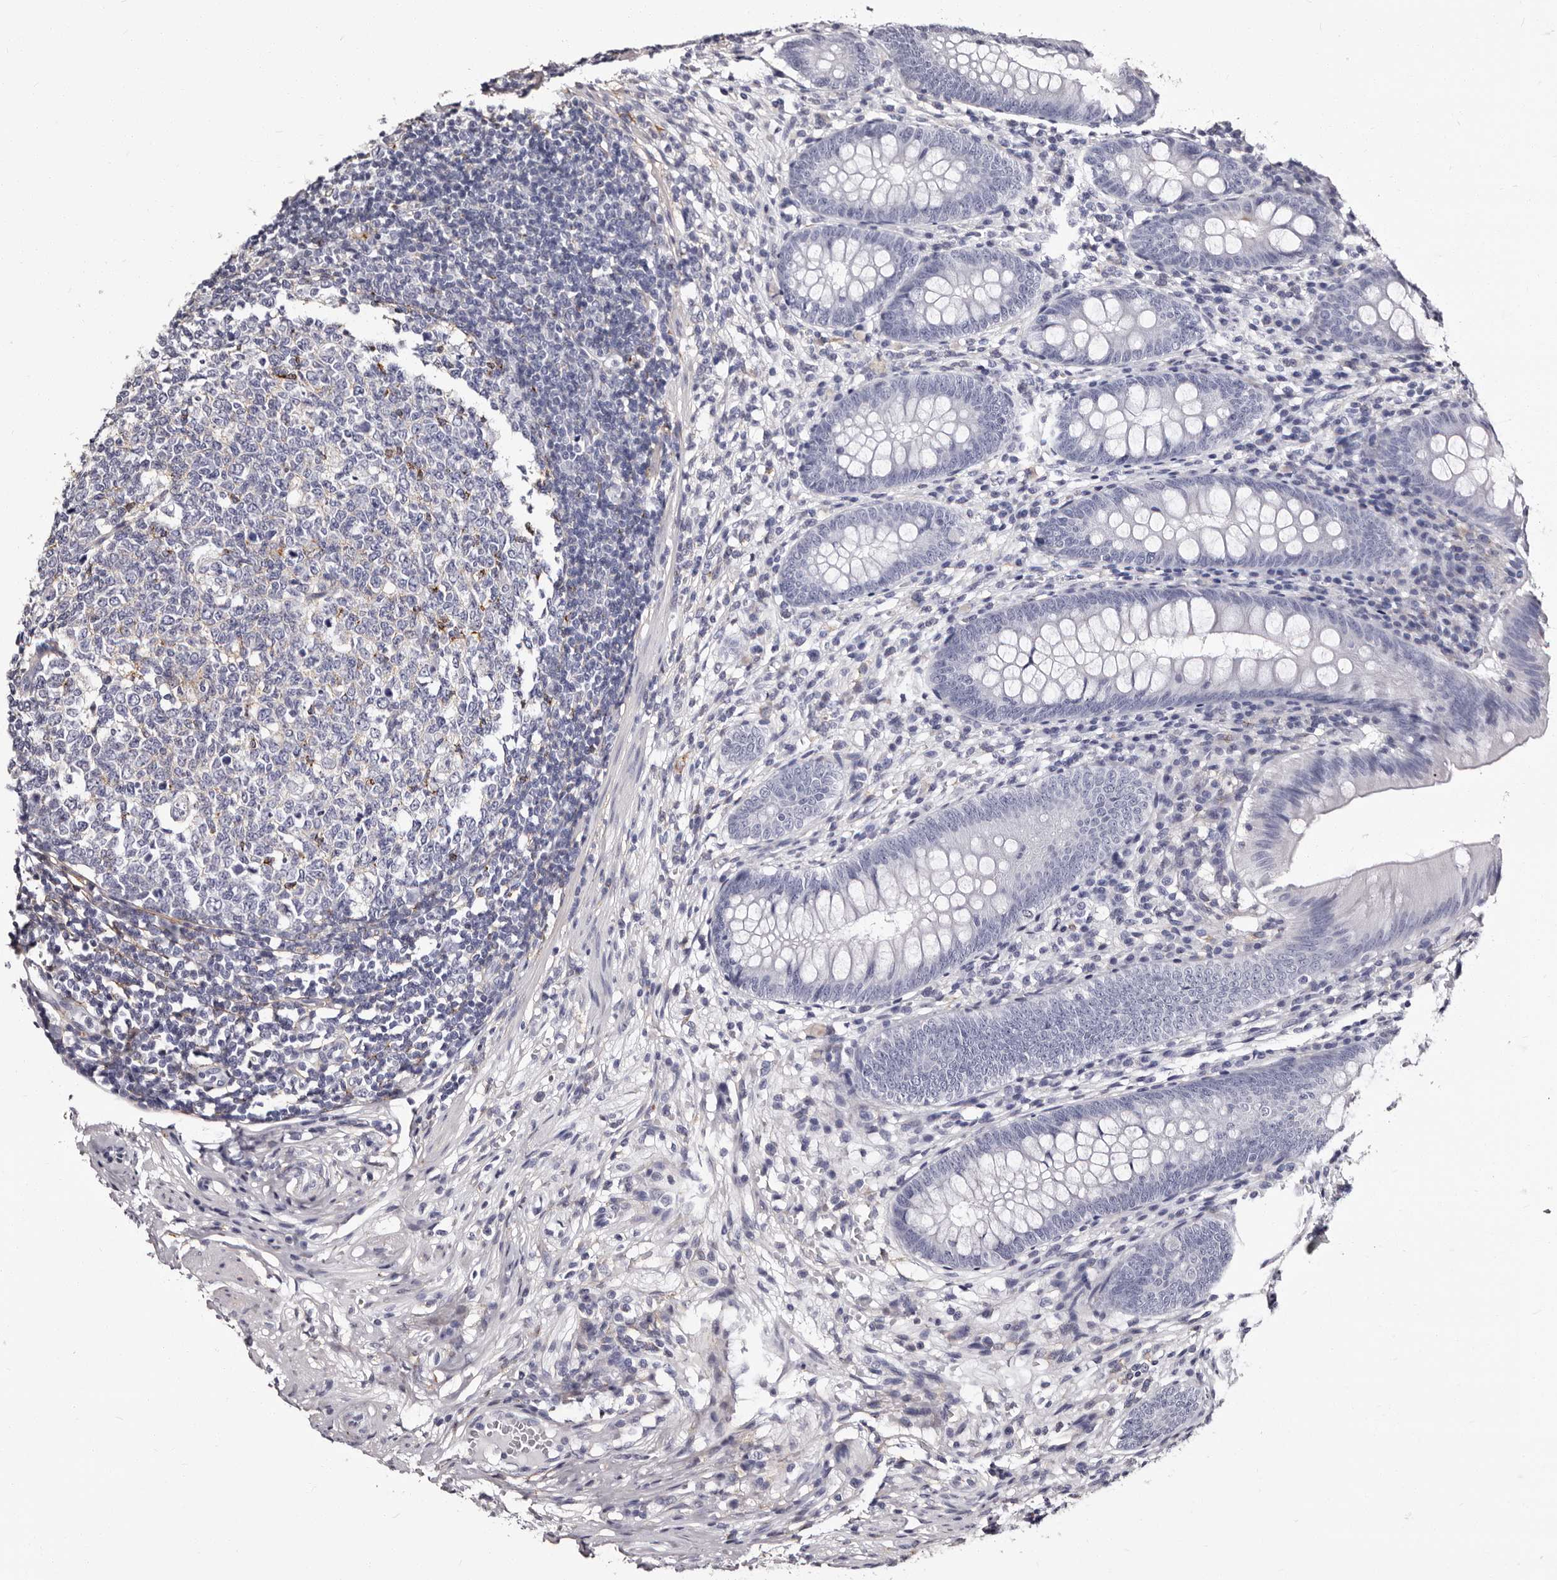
{"staining": {"intensity": "negative", "quantity": "none", "location": "none"}, "tissue": "appendix", "cell_type": "Glandular cells", "image_type": "normal", "snomed": [{"axis": "morphology", "description": "Normal tissue, NOS"}, {"axis": "topography", "description": "Appendix"}], "caption": "Immunohistochemical staining of benign human appendix exhibits no significant positivity in glandular cells.", "gene": "AUNIP", "patient": {"sex": "male", "age": 56}}